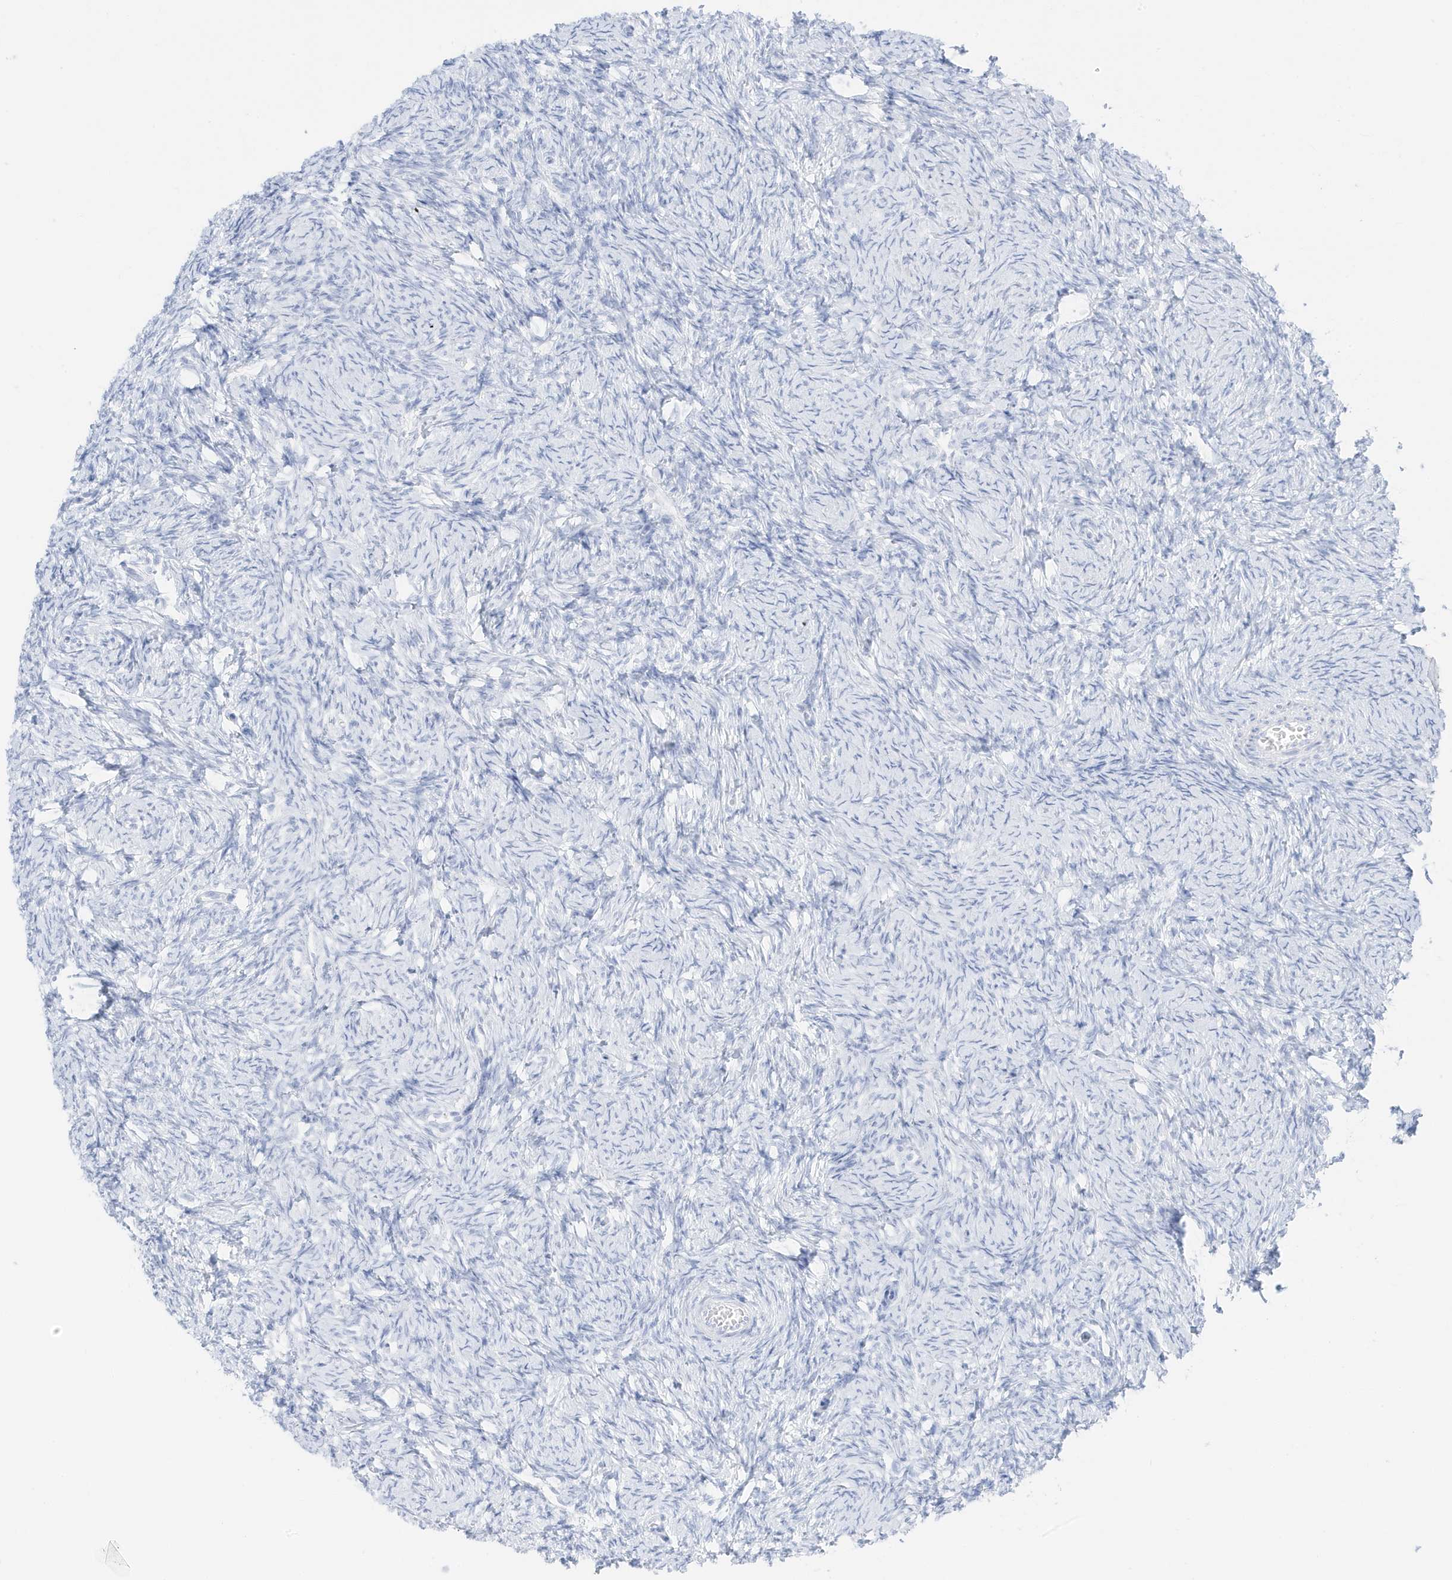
{"staining": {"intensity": "negative", "quantity": "none", "location": "none"}, "tissue": "ovary", "cell_type": "Ovarian stroma cells", "image_type": "normal", "snomed": [{"axis": "morphology", "description": "Normal tissue, NOS"}, {"axis": "morphology", "description": "Cyst, NOS"}, {"axis": "topography", "description": "Ovary"}], "caption": "Immunohistochemistry micrograph of benign ovary: human ovary stained with DAB shows no significant protein expression in ovarian stroma cells.", "gene": "SLC22A13", "patient": {"sex": "female", "age": 33}}